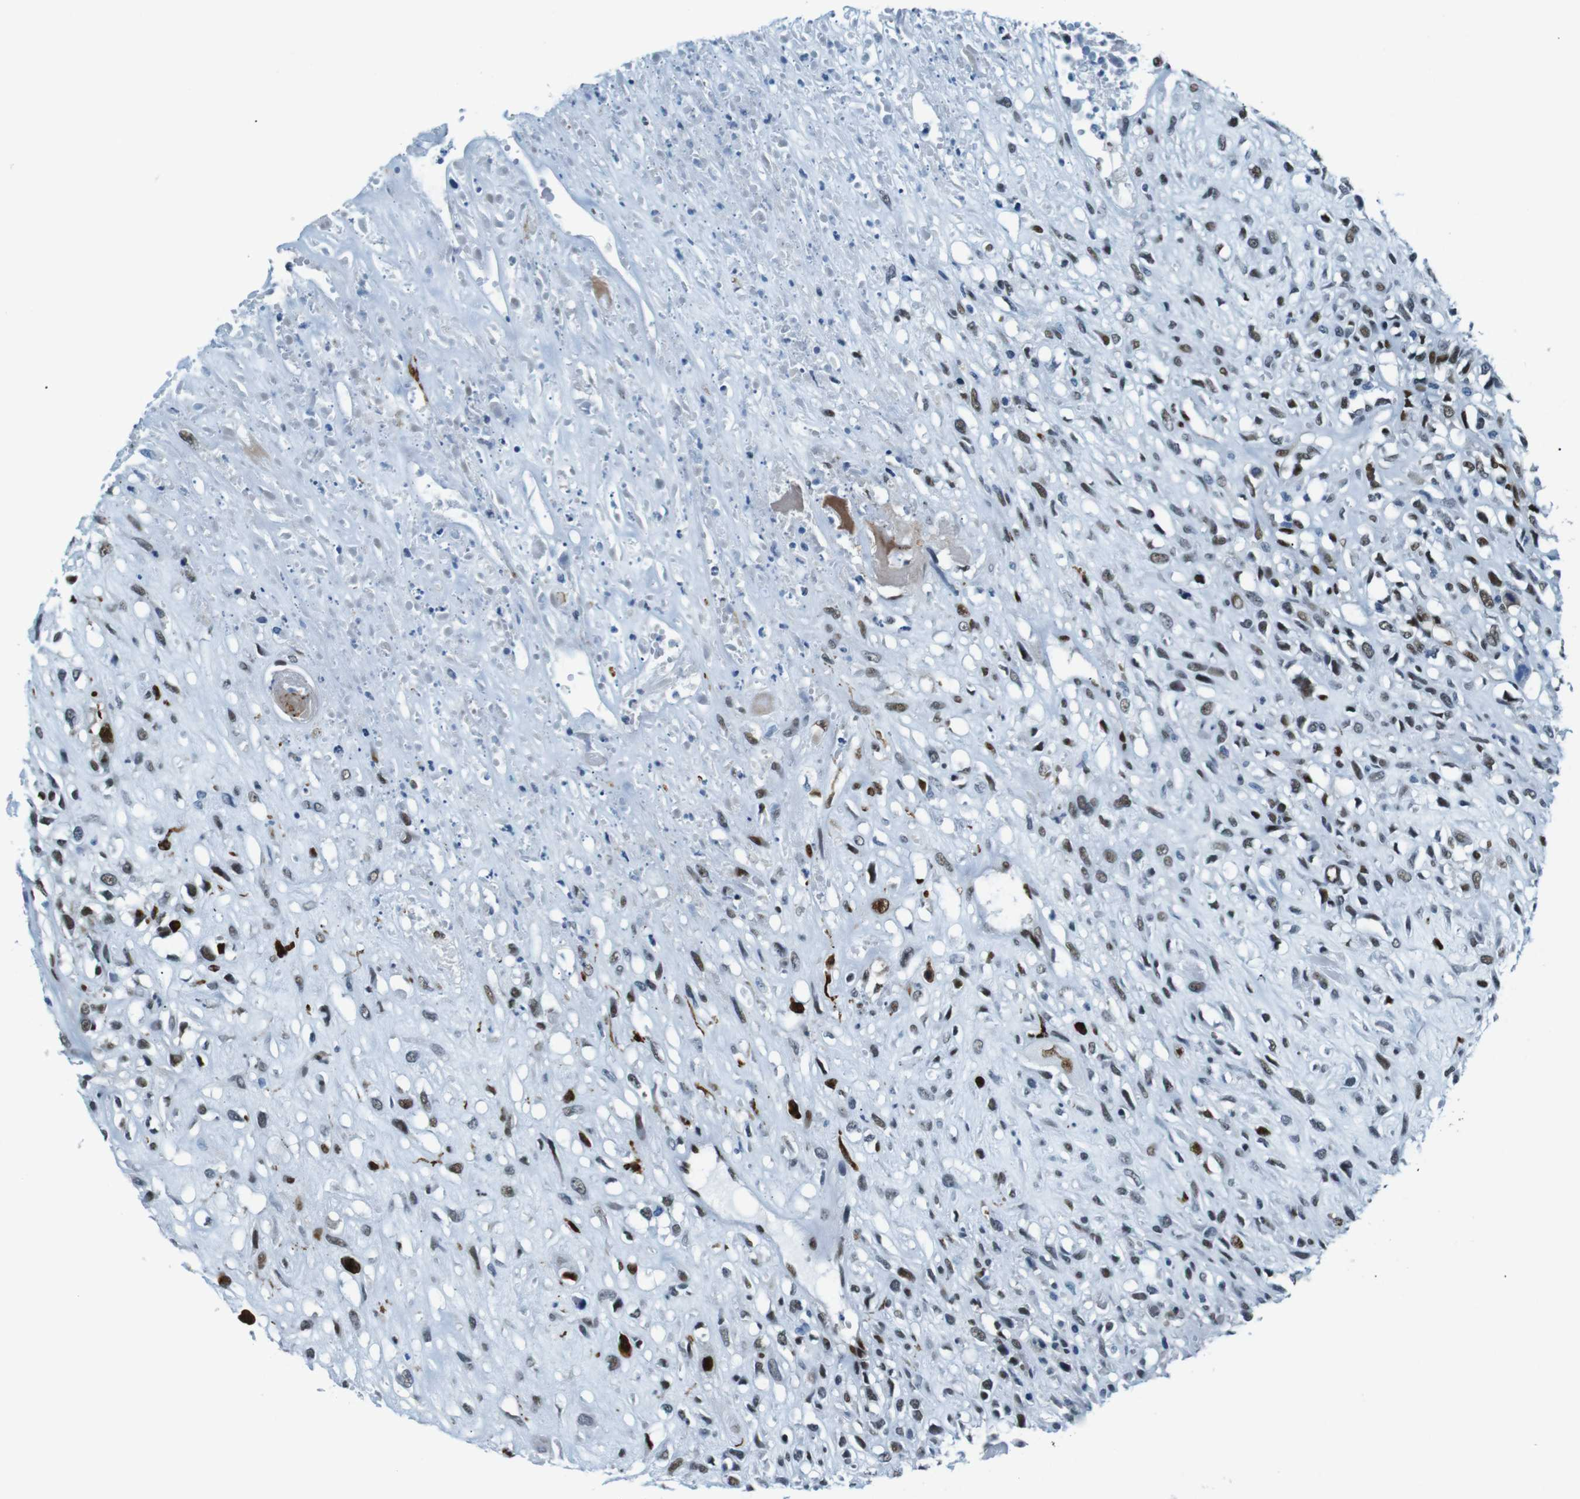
{"staining": {"intensity": "strong", "quantity": ">75%", "location": "nuclear"}, "tissue": "head and neck cancer", "cell_type": "Tumor cells", "image_type": "cancer", "snomed": [{"axis": "morphology", "description": "Necrosis, NOS"}, {"axis": "morphology", "description": "Neoplasm, malignant, NOS"}, {"axis": "topography", "description": "Salivary gland"}, {"axis": "topography", "description": "Head-Neck"}], "caption": "Protein analysis of head and neck cancer tissue demonstrates strong nuclear expression in about >75% of tumor cells.", "gene": "HEXIM1", "patient": {"sex": "male", "age": 43}}